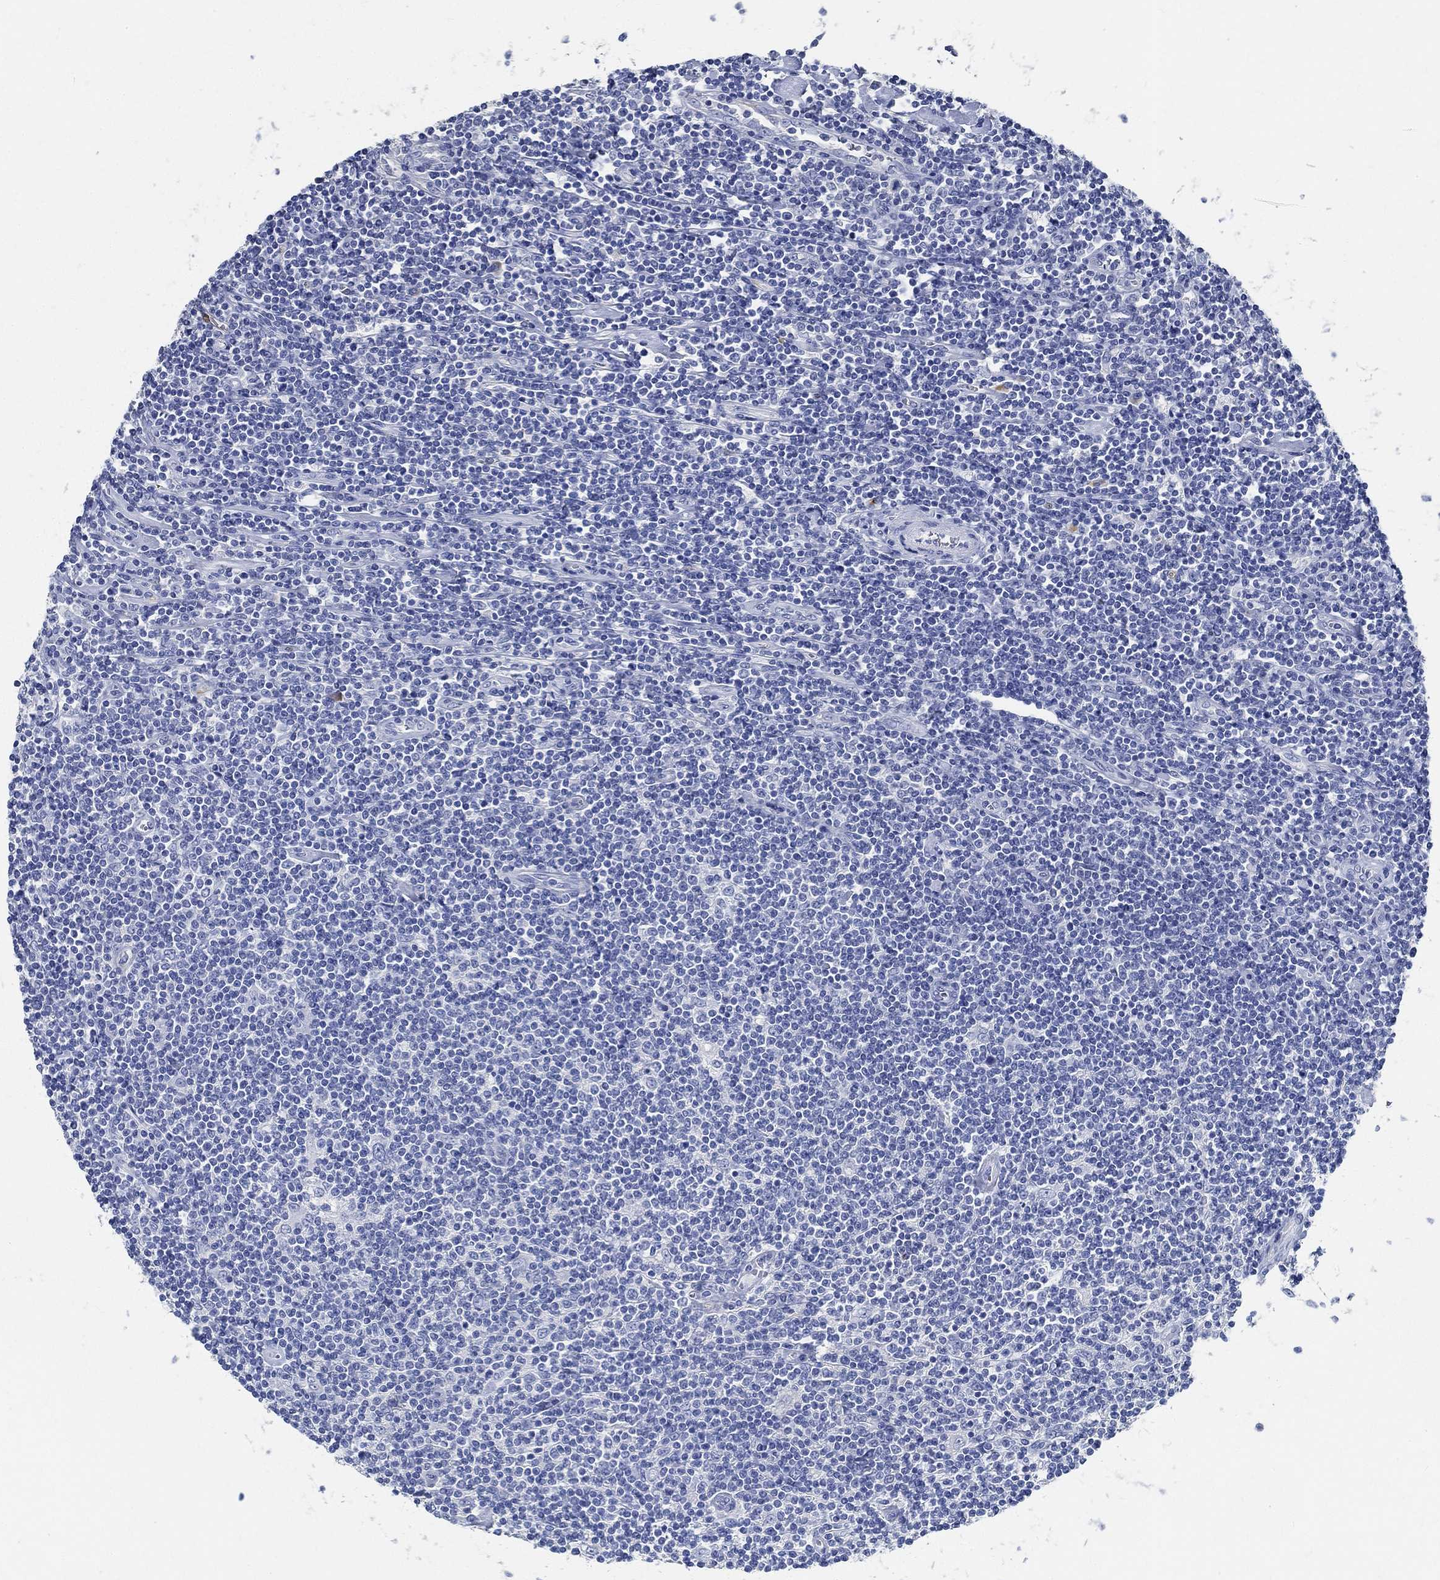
{"staining": {"intensity": "negative", "quantity": "none", "location": "none"}, "tissue": "lymphoma", "cell_type": "Tumor cells", "image_type": "cancer", "snomed": [{"axis": "morphology", "description": "Hodgkin's disease, NOS"}, {"axis": "topography", "description": "Lymph node"}], "caption": "Protein analysis of lymphoma displays no significant staining in tumor cells.", "gene": "PRX", "patient": {"sex": "male", "age": 40}}